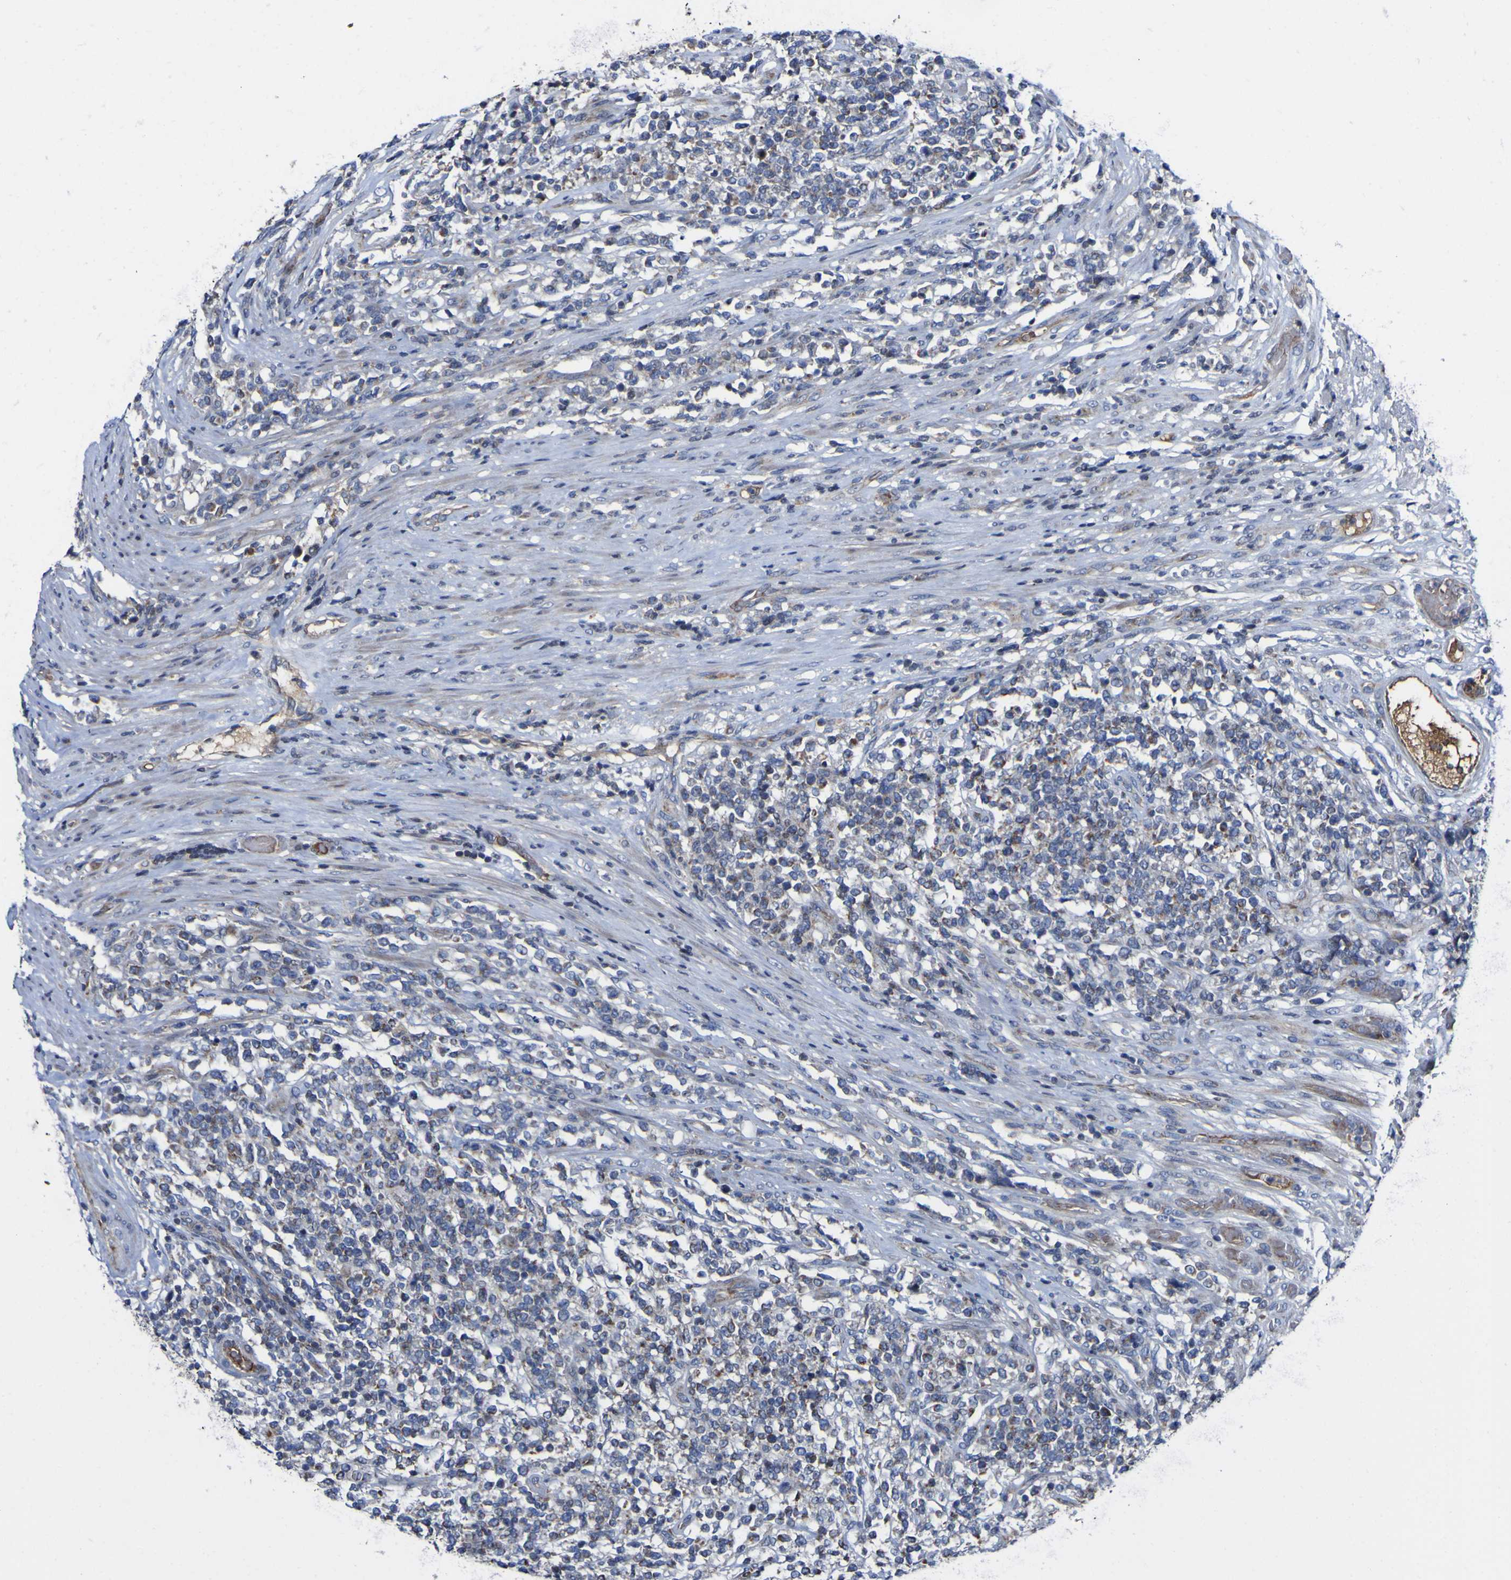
{"staining": {"intensity": "negative", "quantity": "none", "location": "none"}, "tissue": "lymphoma", "cell_type": "Tumor cells", "image_type": "cancer", "snomed": [{"axis": "morphology", "description": "Malignant lymphoma, non-Hodgkin's type, High grade"}, {"axis": "topography", "description": "Soft tissue"}], "caption": "Tumor cells are negative for protein expression in human lymphoma.", "gene": "CCDC90B", "patient": {"sex": "male", "age": 18}}